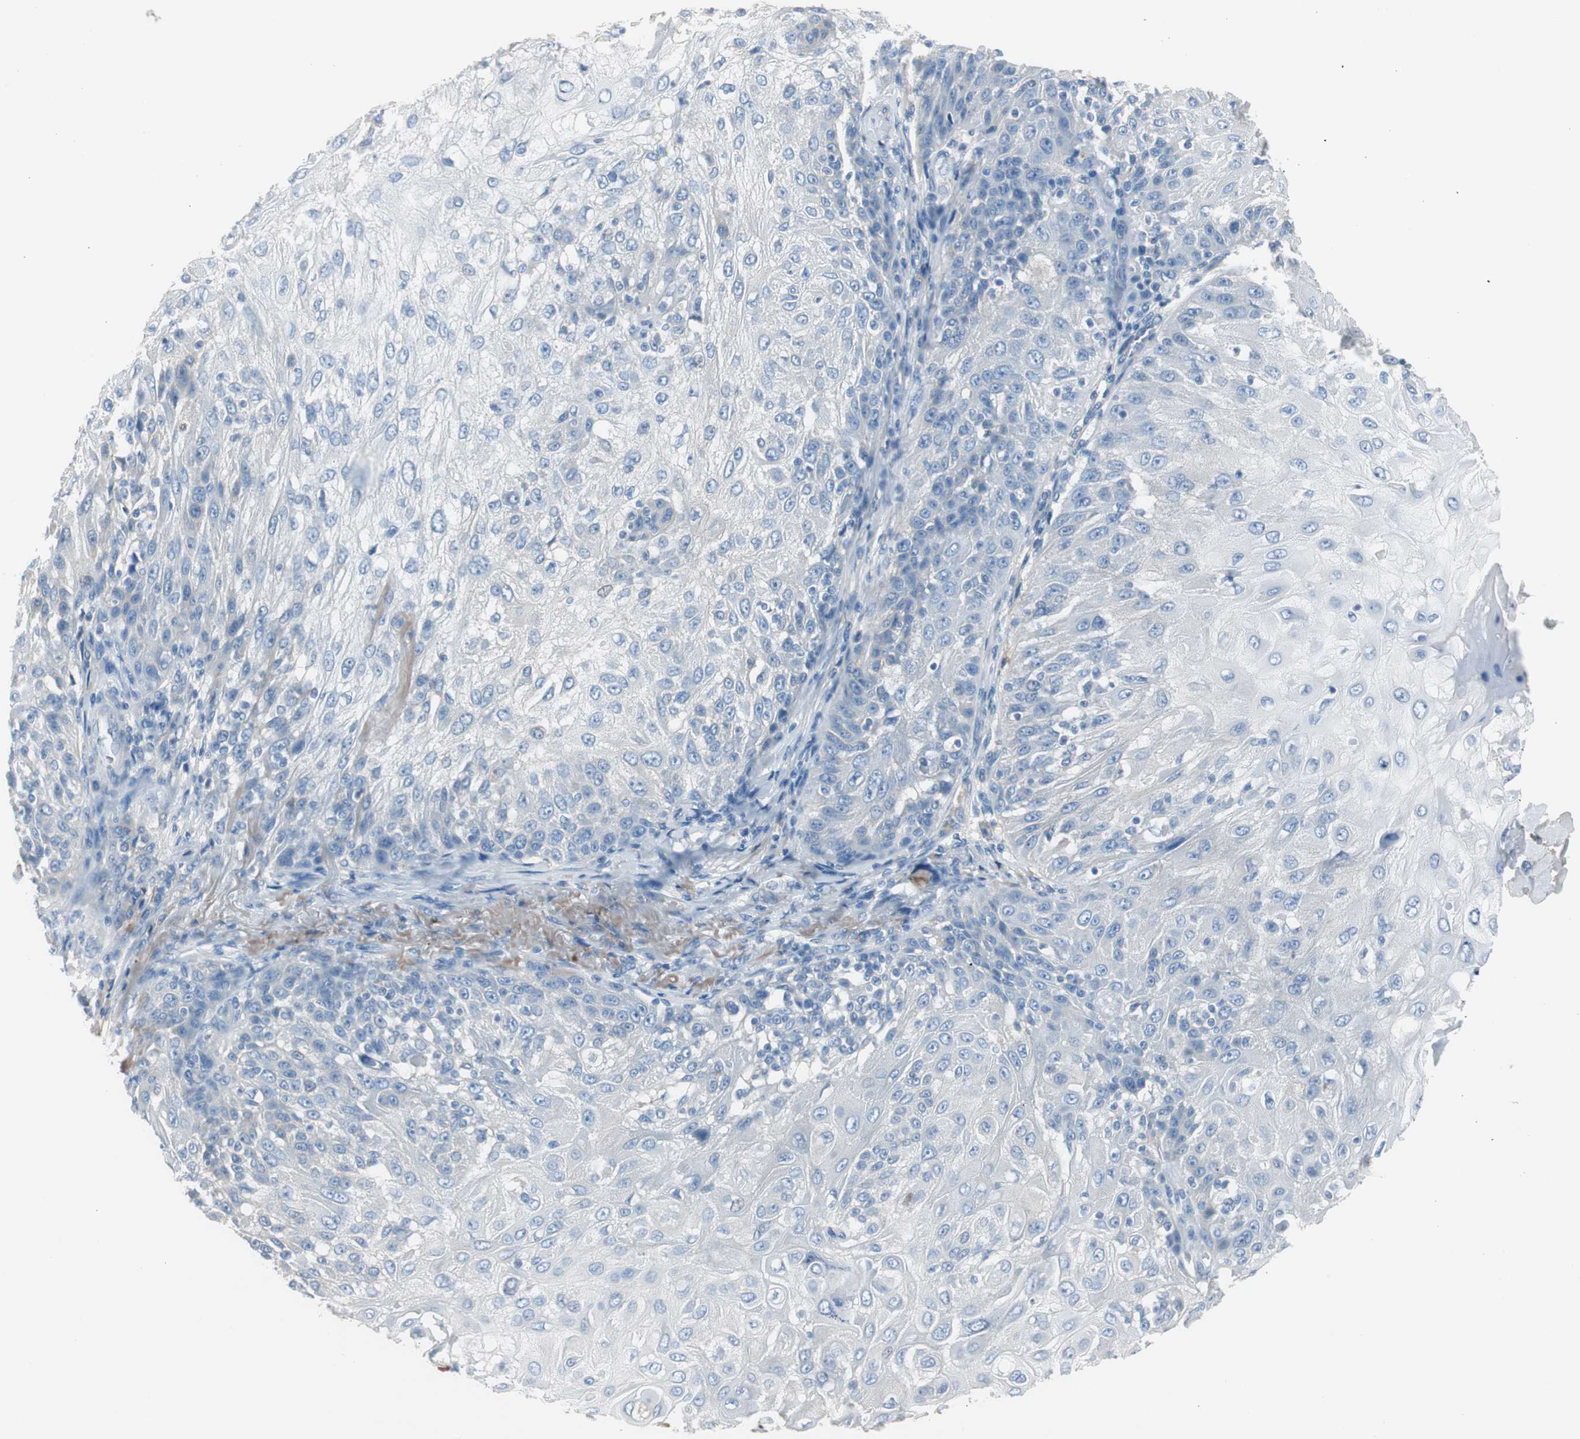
{"staining": {"intensity": "negative", "quantity": "none", "location": "none"}, "tissue": "skin cancer", "cell_type": "Tumor cells", "image_type": "cancer", "snomed": [{"axis": "morphology", "description": "Normal tissue, NOS"}, {"axis": "morphology", "description": "Squamous cell carcinoma, NOS"}, {"axis": "topography", "description": "Skin"}], "caption": "Squamous cell carcinoma (skin) was stained to show a protein in brown. There is no significant expression in tumor cells.", "gene": "SERPINF1", "patient": {"sex": "female", "age": 83}}